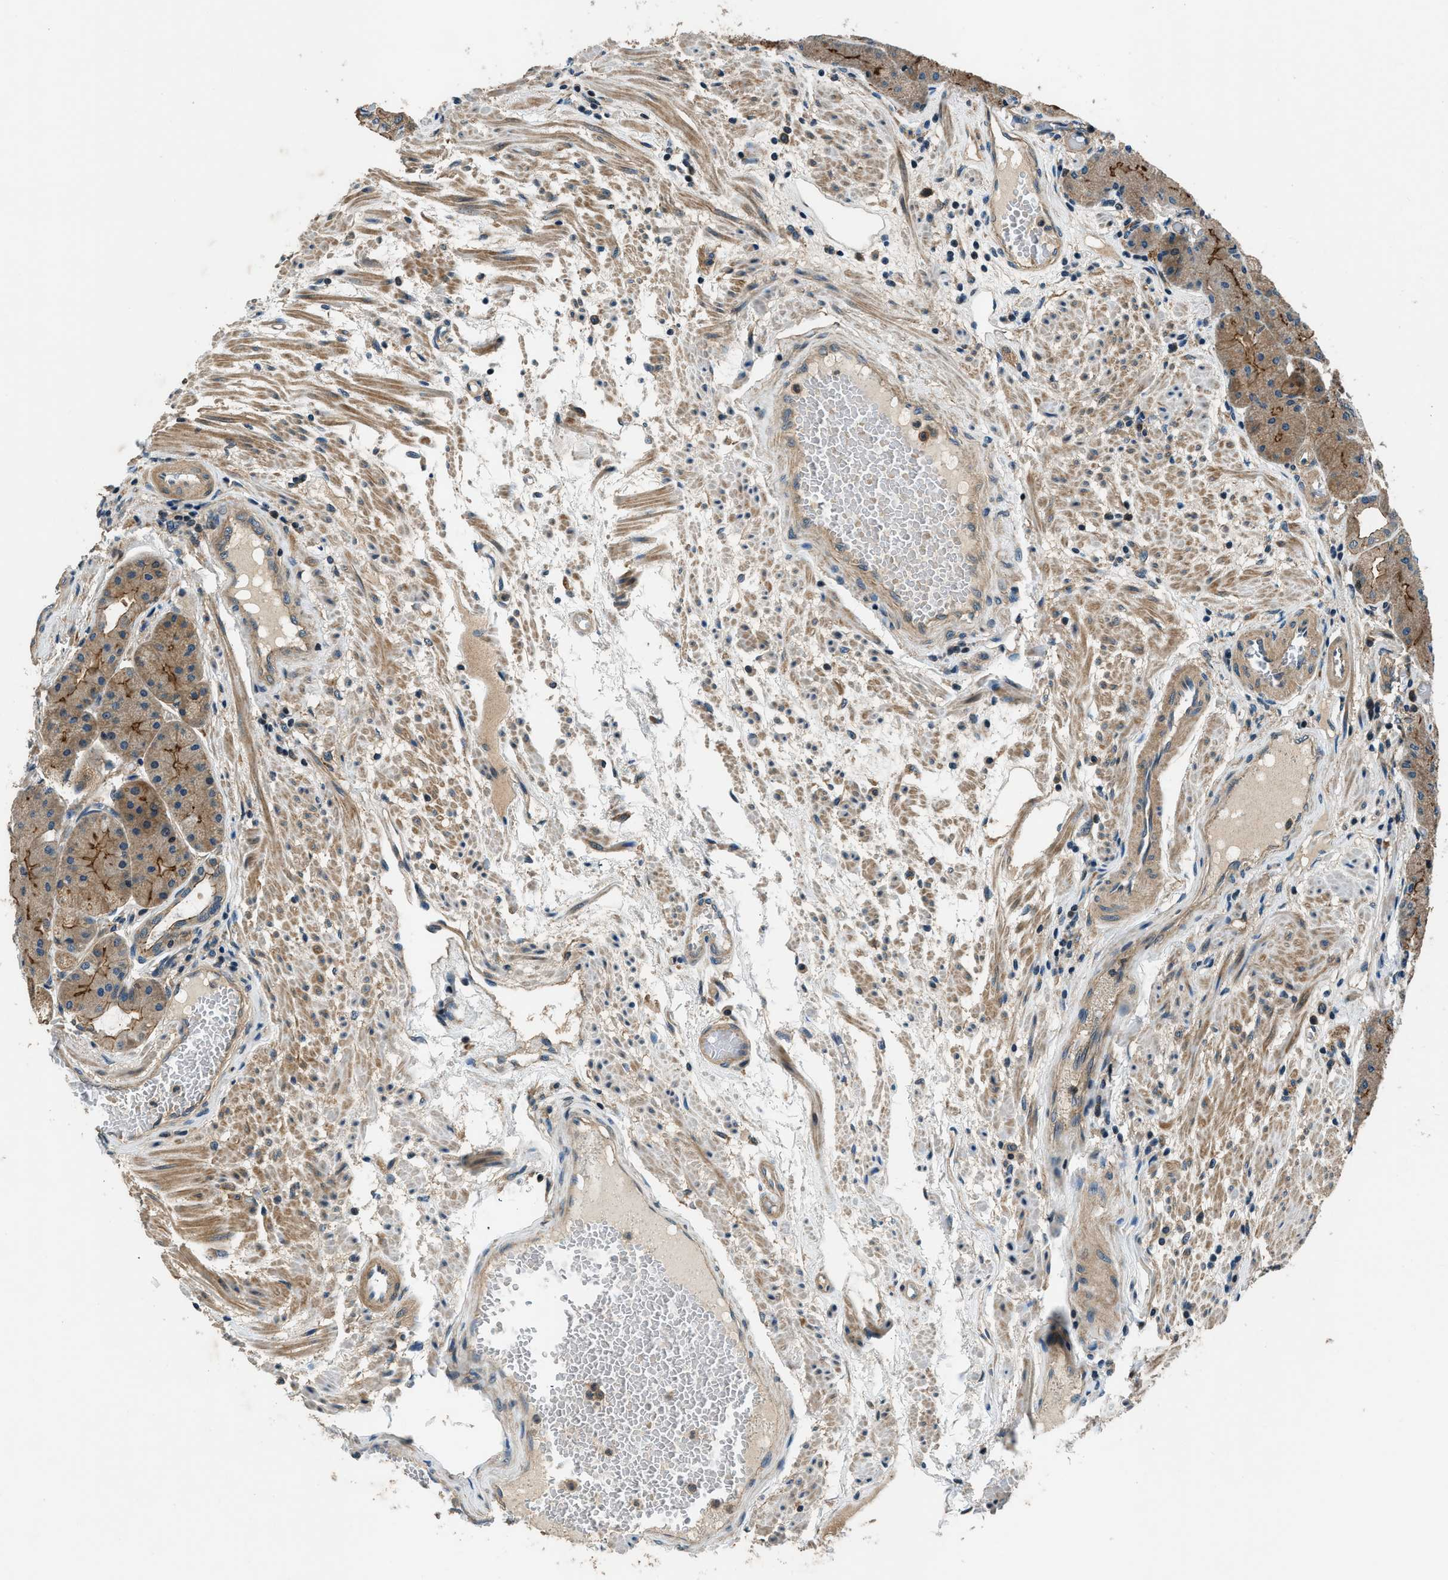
{"staining": {"intensity": "moderate", "quantity": ">75%", "location": "cytoplasmic/membranous"}, "tissue": "stomach", "cell_type": "Glandular cells", "image_type": "normal", "snomed": [{"axis": "morphology", "description": "Normal tissue, NOS"}, {"axis": "topography", "description": "Stomach, upper"}], "caption": "IHC staining of unremarkable stomach, which reveals medium levels of moderate cytoplasmic/membranous positivity in about >75% of glandular cells indicating moderate cytoplasmic/membranous protein staining. The staining was performed using DAB (brown) for protein detection and nuclei were counterstained in hematoxylin (blue).", "gene": "ARHGEF11", "patient": {"sex": "male", "age": 72}}